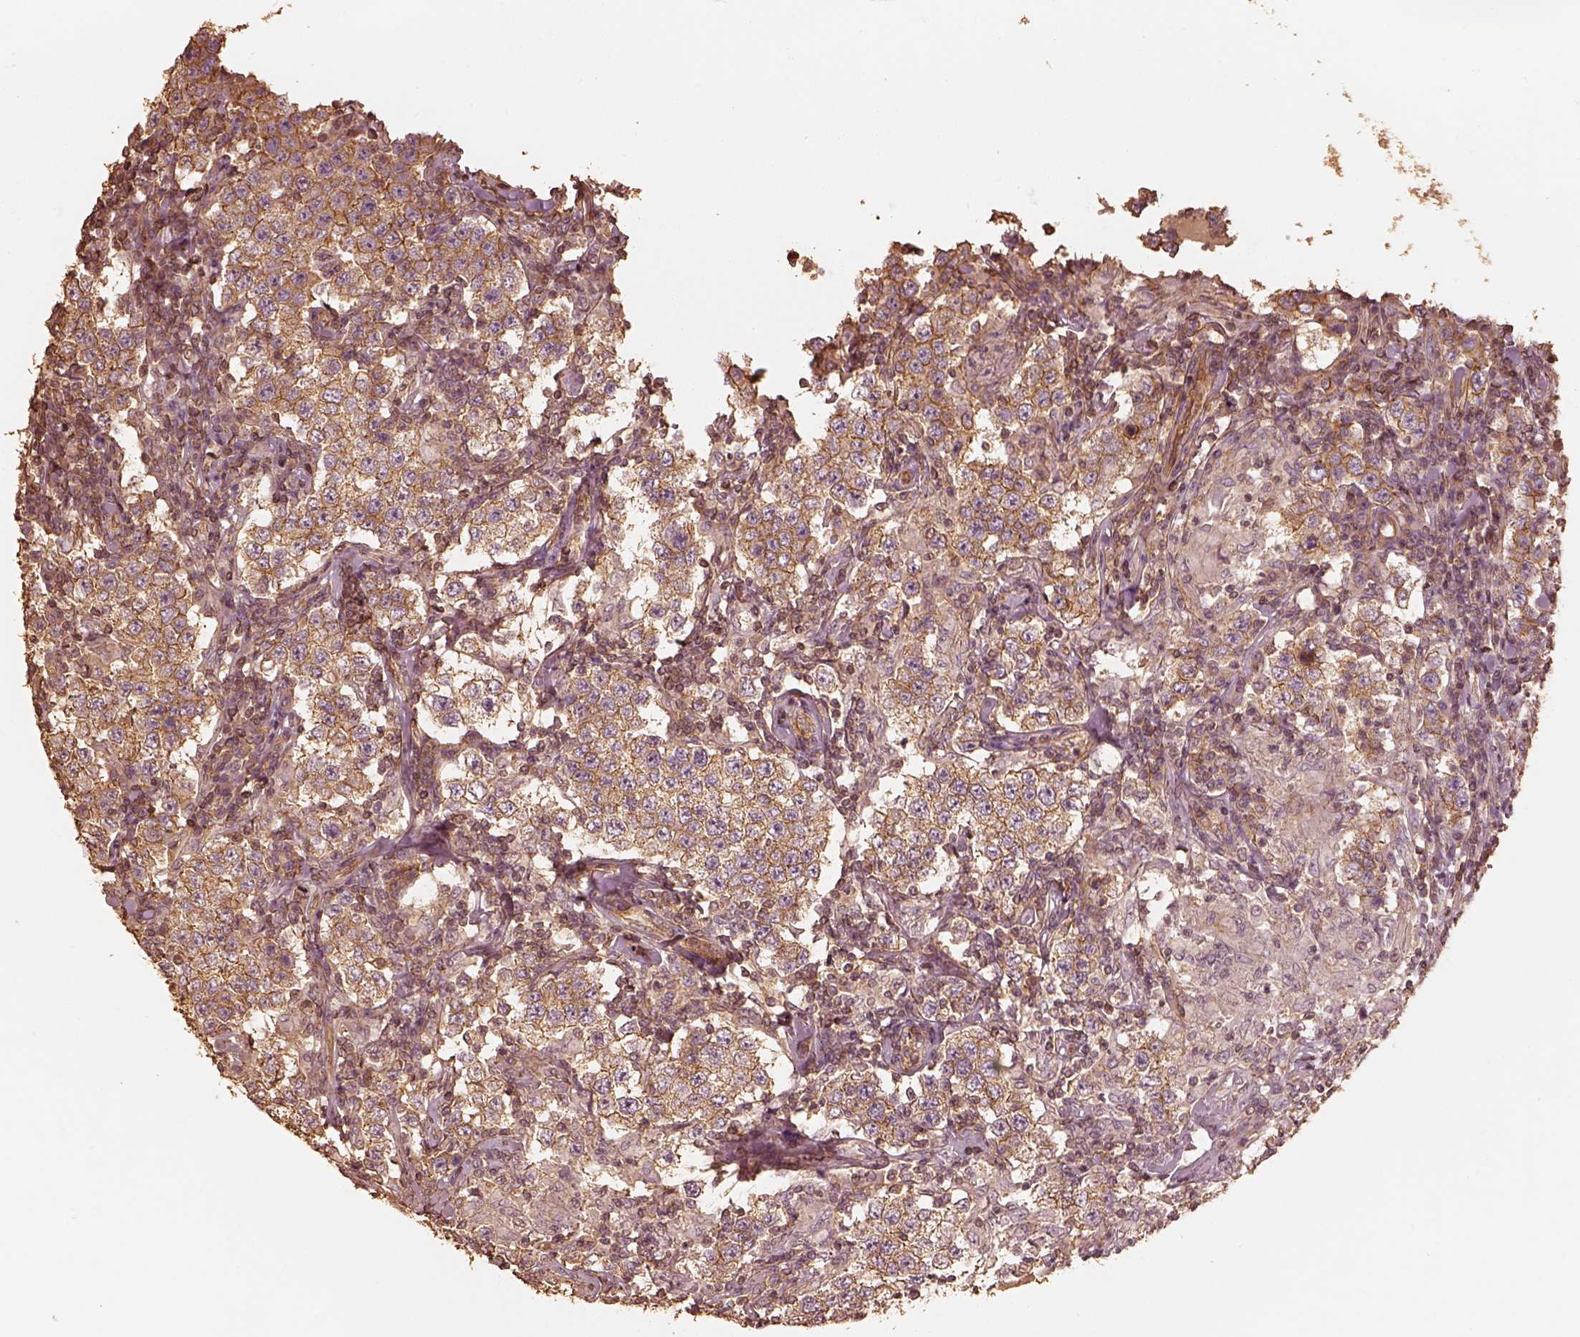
{"staining": {"intensity": "moderate", "quantity": "25%-75%", "location": "cytoplasmic/membranous"}, "tissue": "testis cancer", "cell_type": "Tumor cells", "image_type": "cancer", "snomed": [{"axis": "morphology", "description": "Seminoma, NOS"}, {"axis": "morphology", "description": "Carcinoma, Embryonal, NOS"}, {"axis": "topography", "description": "Testis"}], "caption": "Tumor cells reveal medium levels of moderate cytoplasmic/membranous staining in about 25%-75% of cells in testis embryonal carcinoma. (brown staining indicates protein expression, while blue staining denotes nuclei).", "gene": "WDR7", "patient": {"sex": "male", "age": 41}}